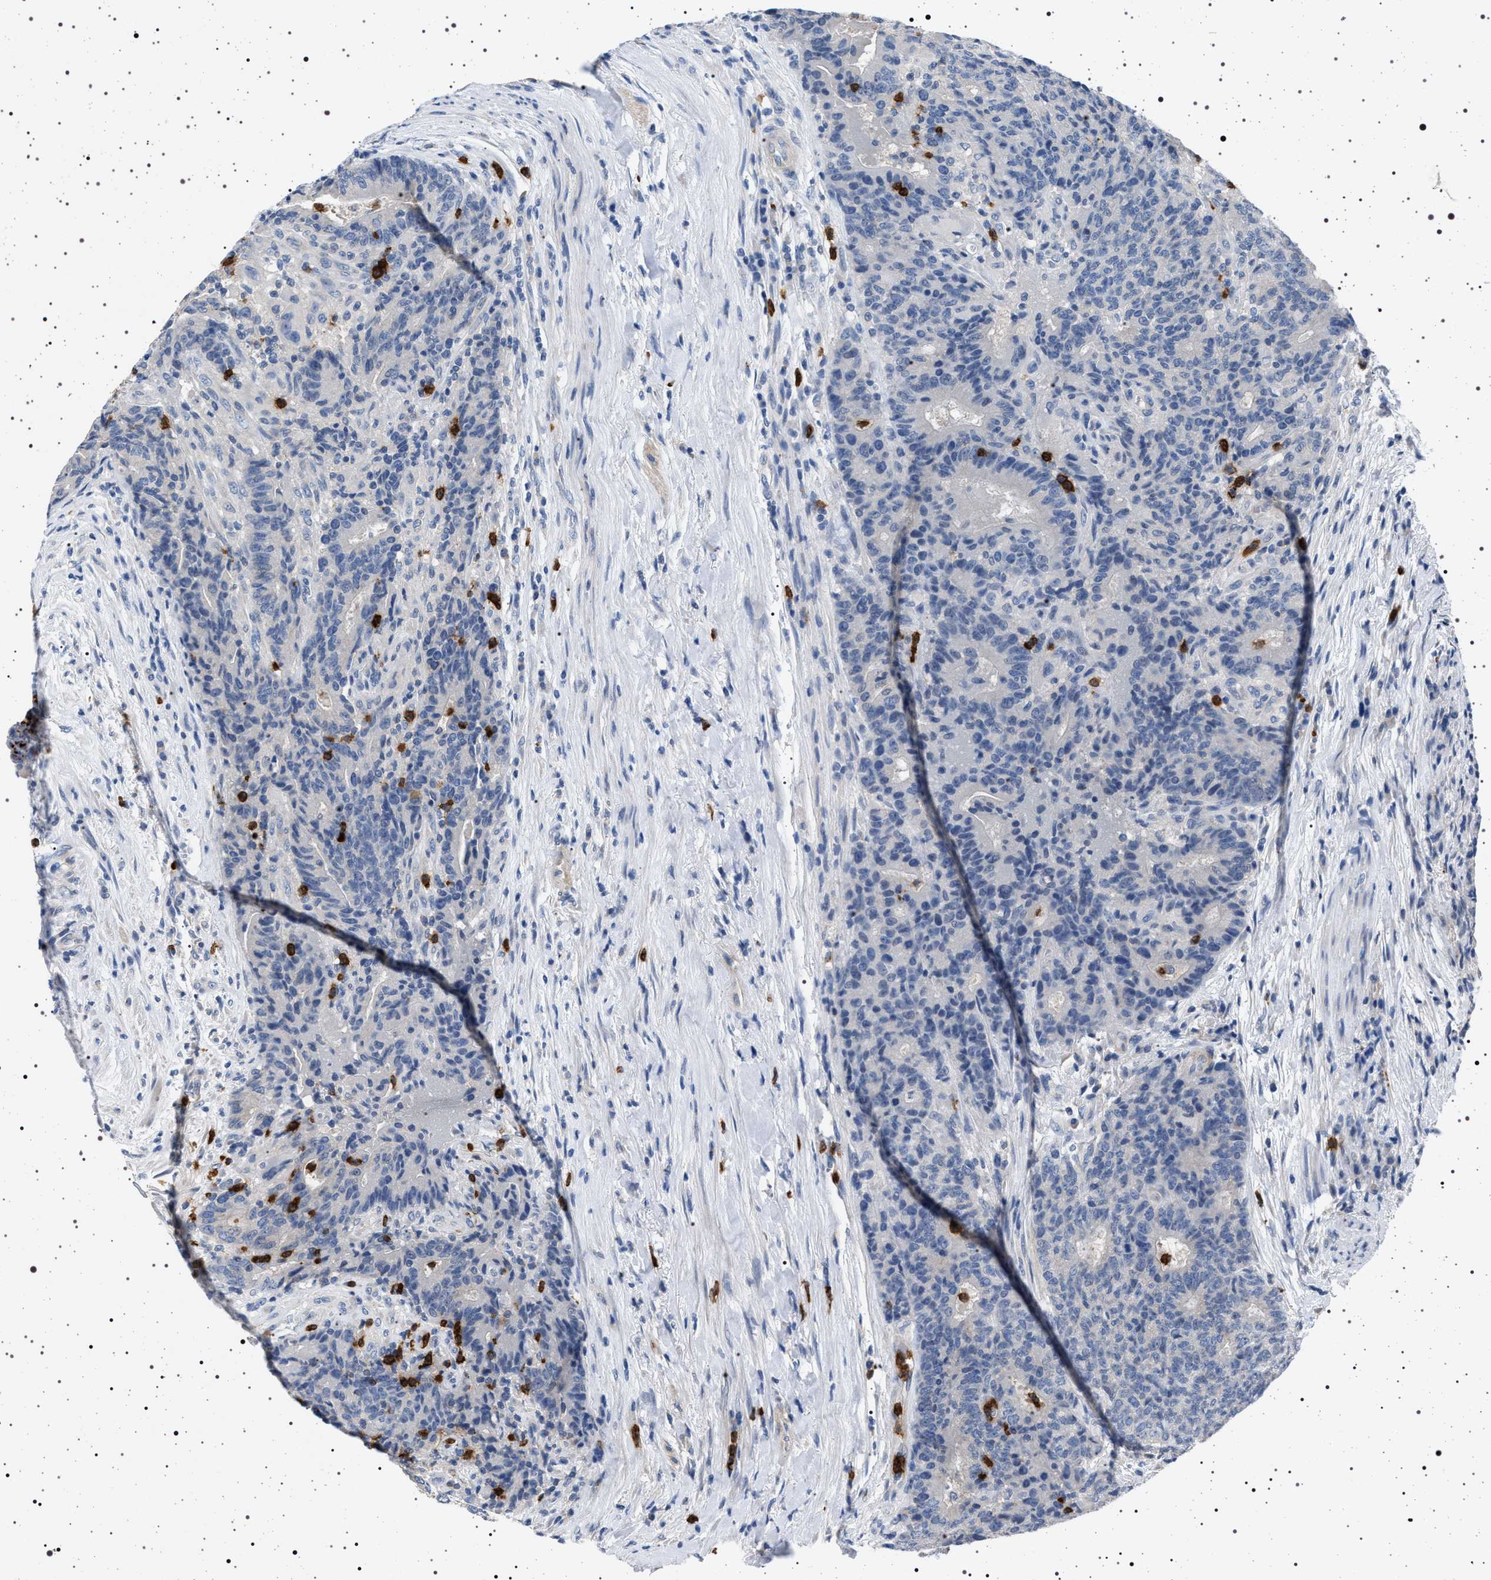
{"staining": {"intensity": "negative", "quantity": "none", "location": "none"}, "tissue": "colorectal cancer", "cell_type": "Tumor cells", "image_type": "cancer", "snomed": [{"axis": "morphology", "description": "Normal tissue, NOS"}, {"axis": "morphology", "description": "Adenocarcinoma, NOS"}, {"axis": "topography", "description": "Colon"}], "caption": "Histopathology image shows no protein expression in tumor cells of colorectal adenocarcinoma tissue.", "gene": "NAT9", "patient": {"sex": "female", "age": 75}}